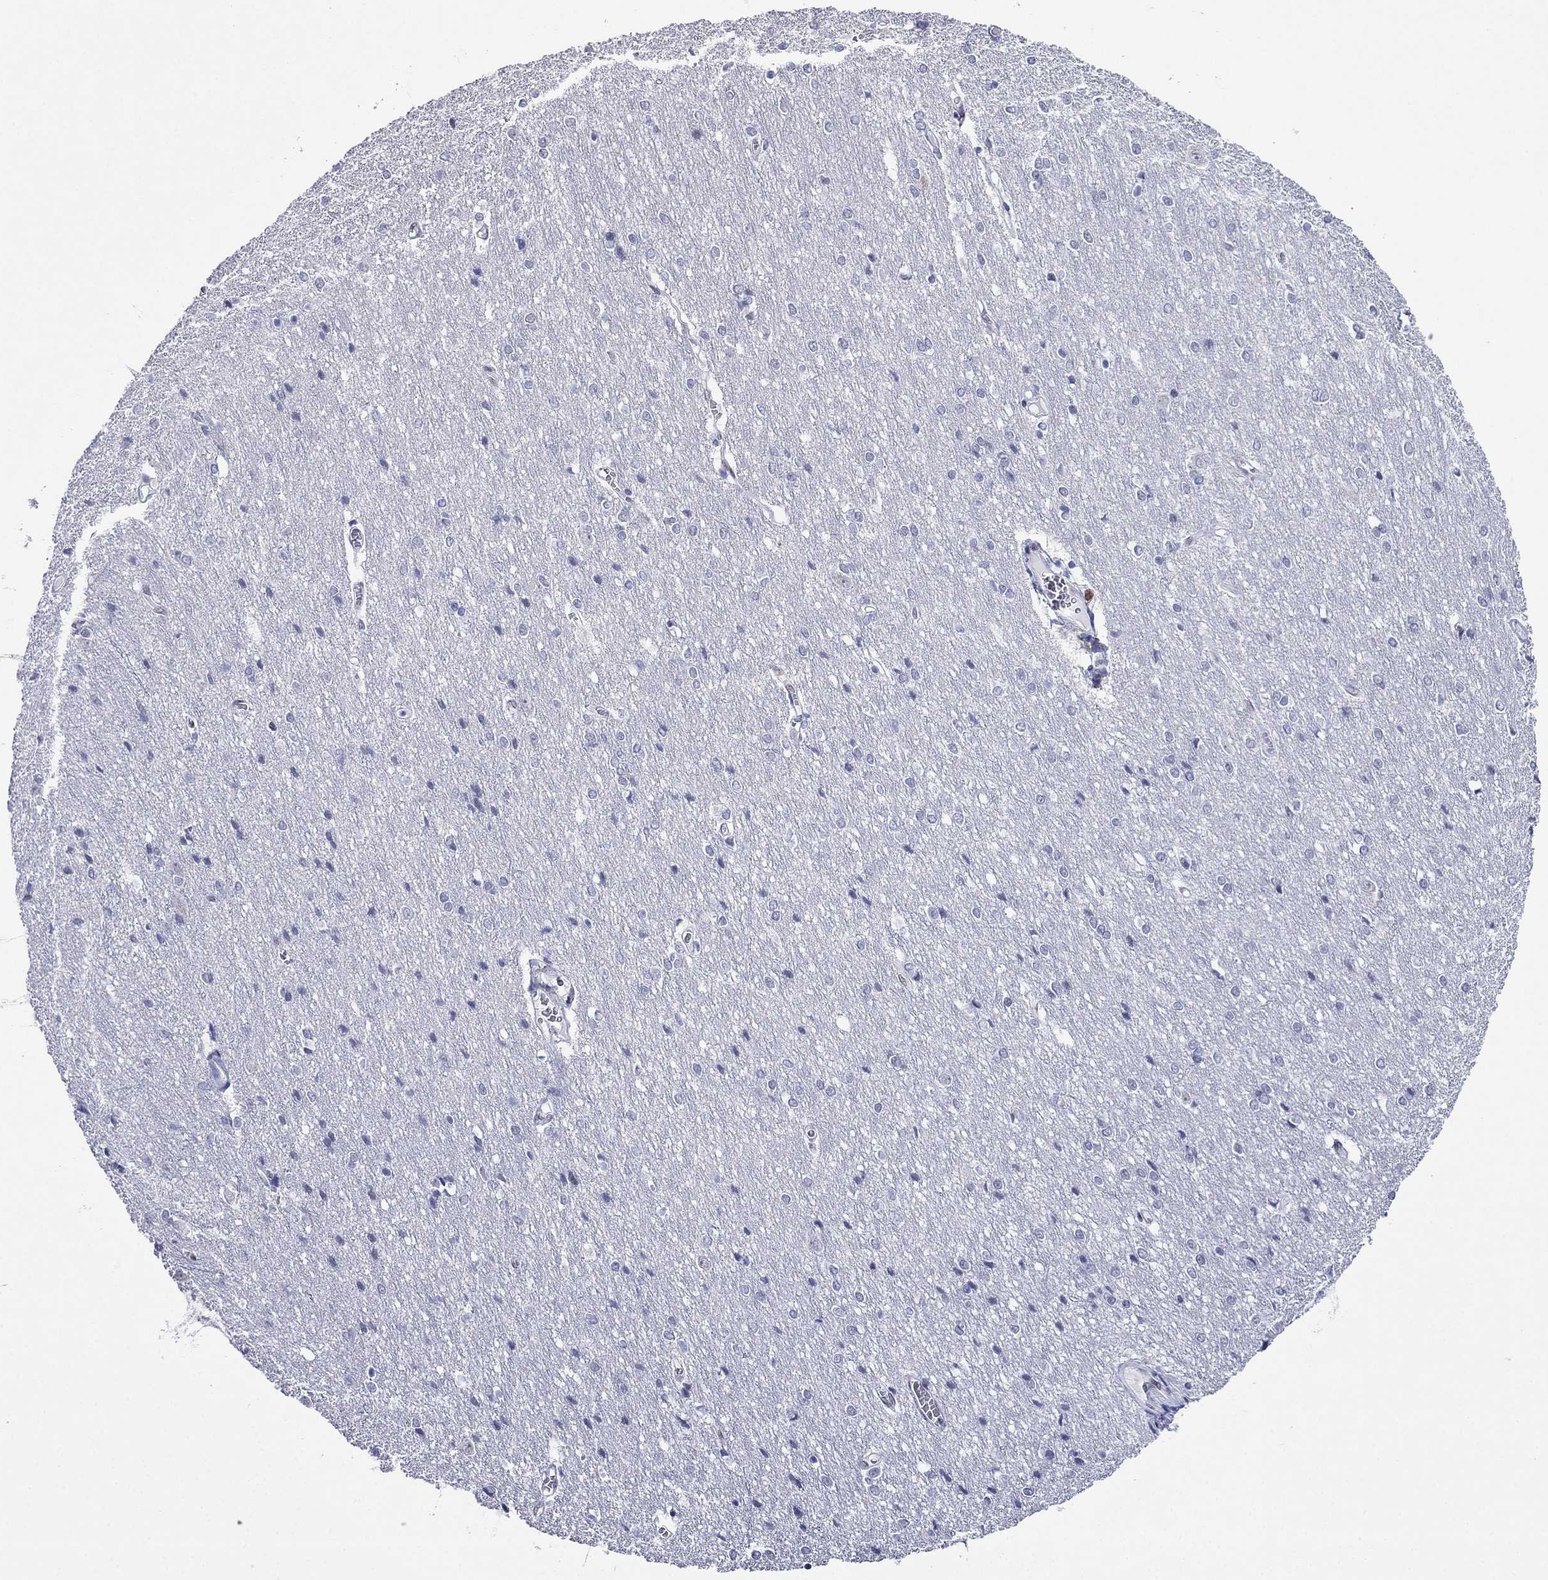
{"staining": {"intensity": "negative", "quantity": "none", "location": "none"}, "tissue": "cerebral cortex", "cell_type": "Endothelial cells", "image_type": "normal", "snomed": [{"axis": "morphology", "description": "Normal tissue, NOS"}, {"axis": "topography", "description": "Cerebral cortex"}], "caption": "Endothelial cells show no significant protein expression in unremarkable cerebral cortex.", "gene": "PPM1G", "patient": {"sex": "male", "age": 37}}